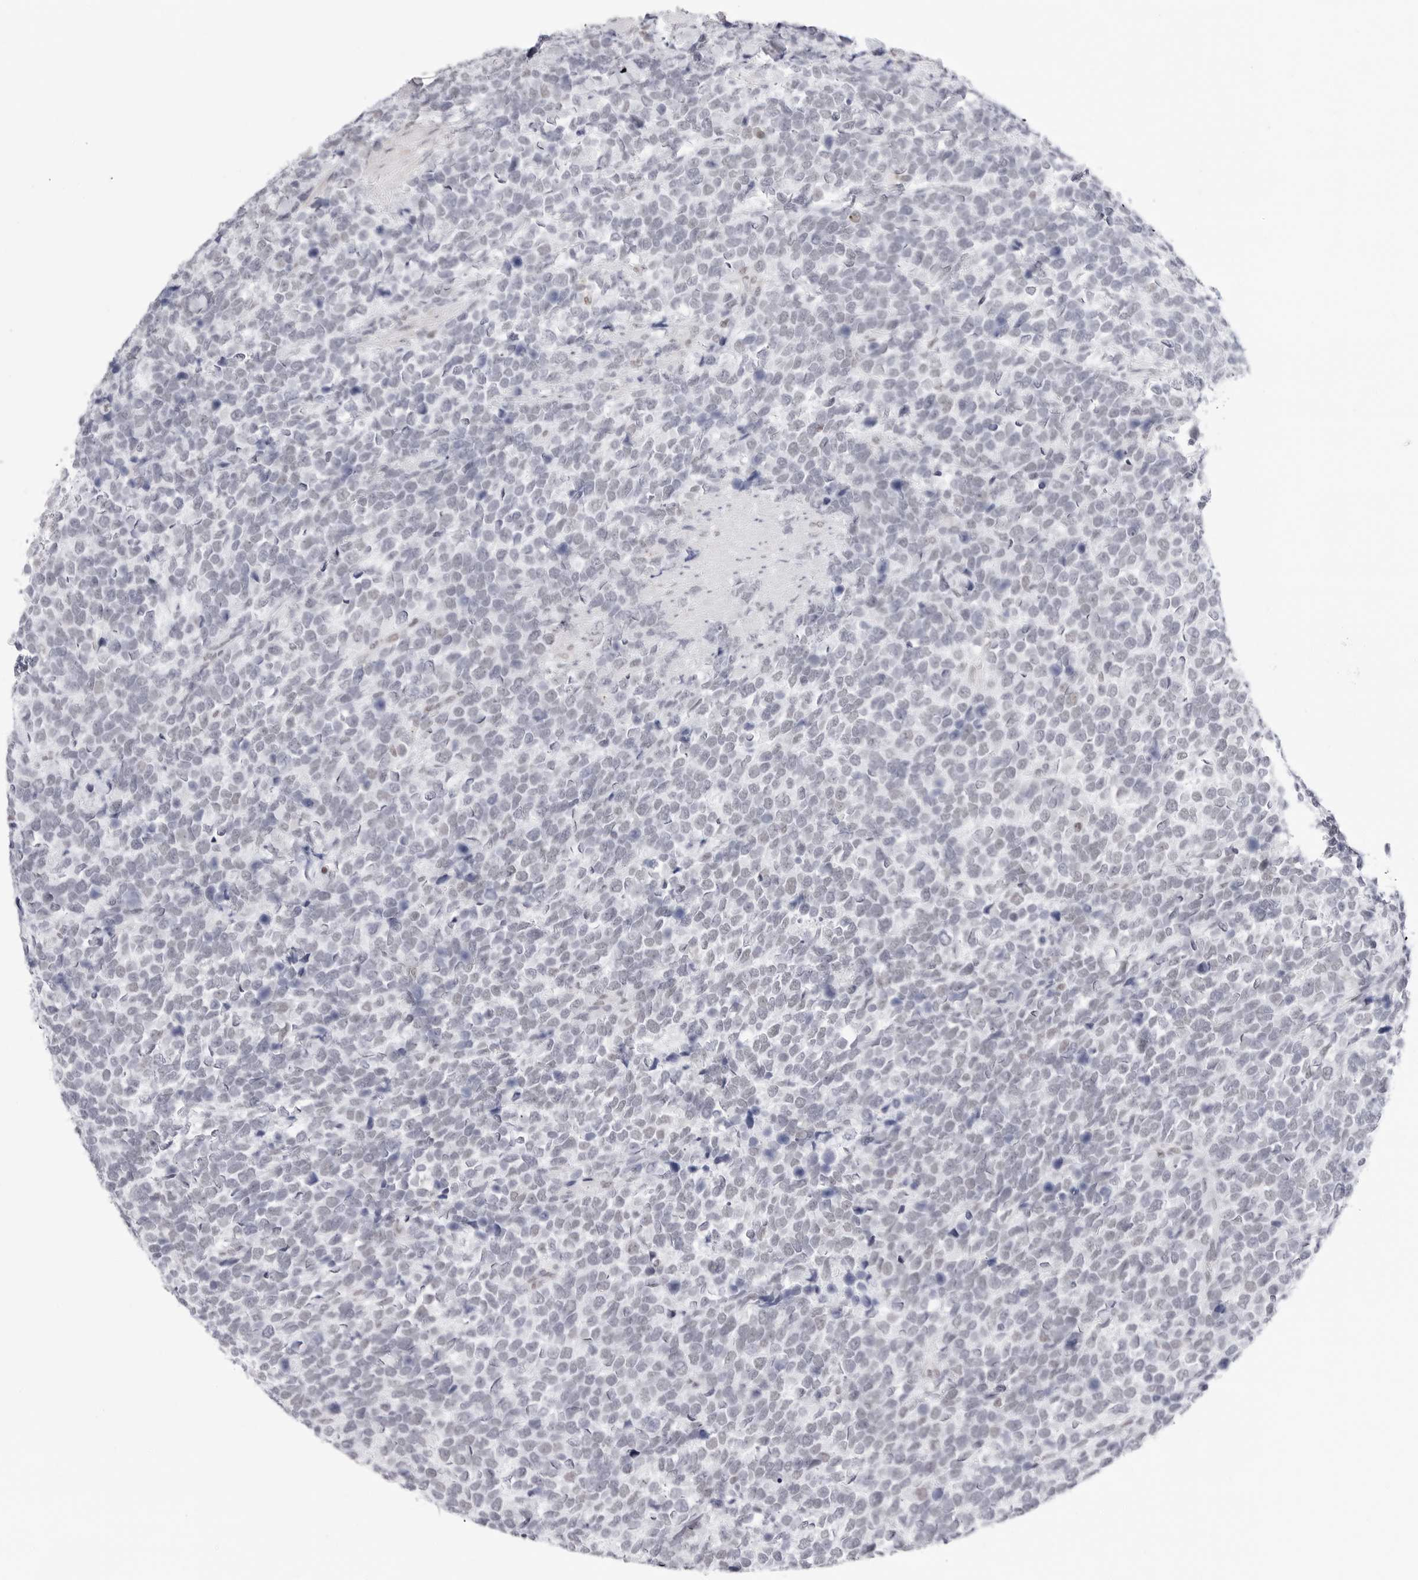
{"staining": {"intensity": "negative", "quantity": "none", "location": "none"}, "tissue": "urothelial cancer", "cell_type": "Tumor cells", "image_type": "cancer", "snomed": [{"axis": "morphology", "description": "Urothelial carcinoma, High grade"}, {"axis": "topography", "description": "Urinary bladder"}], "caption": "This is an immunohistochemistry photomicrograph of human high-grade urothelial carcinoma. There is no expression in tumor cells.", "gene": "C1orf162", "patient": {"sex": "female", "age": 82}}